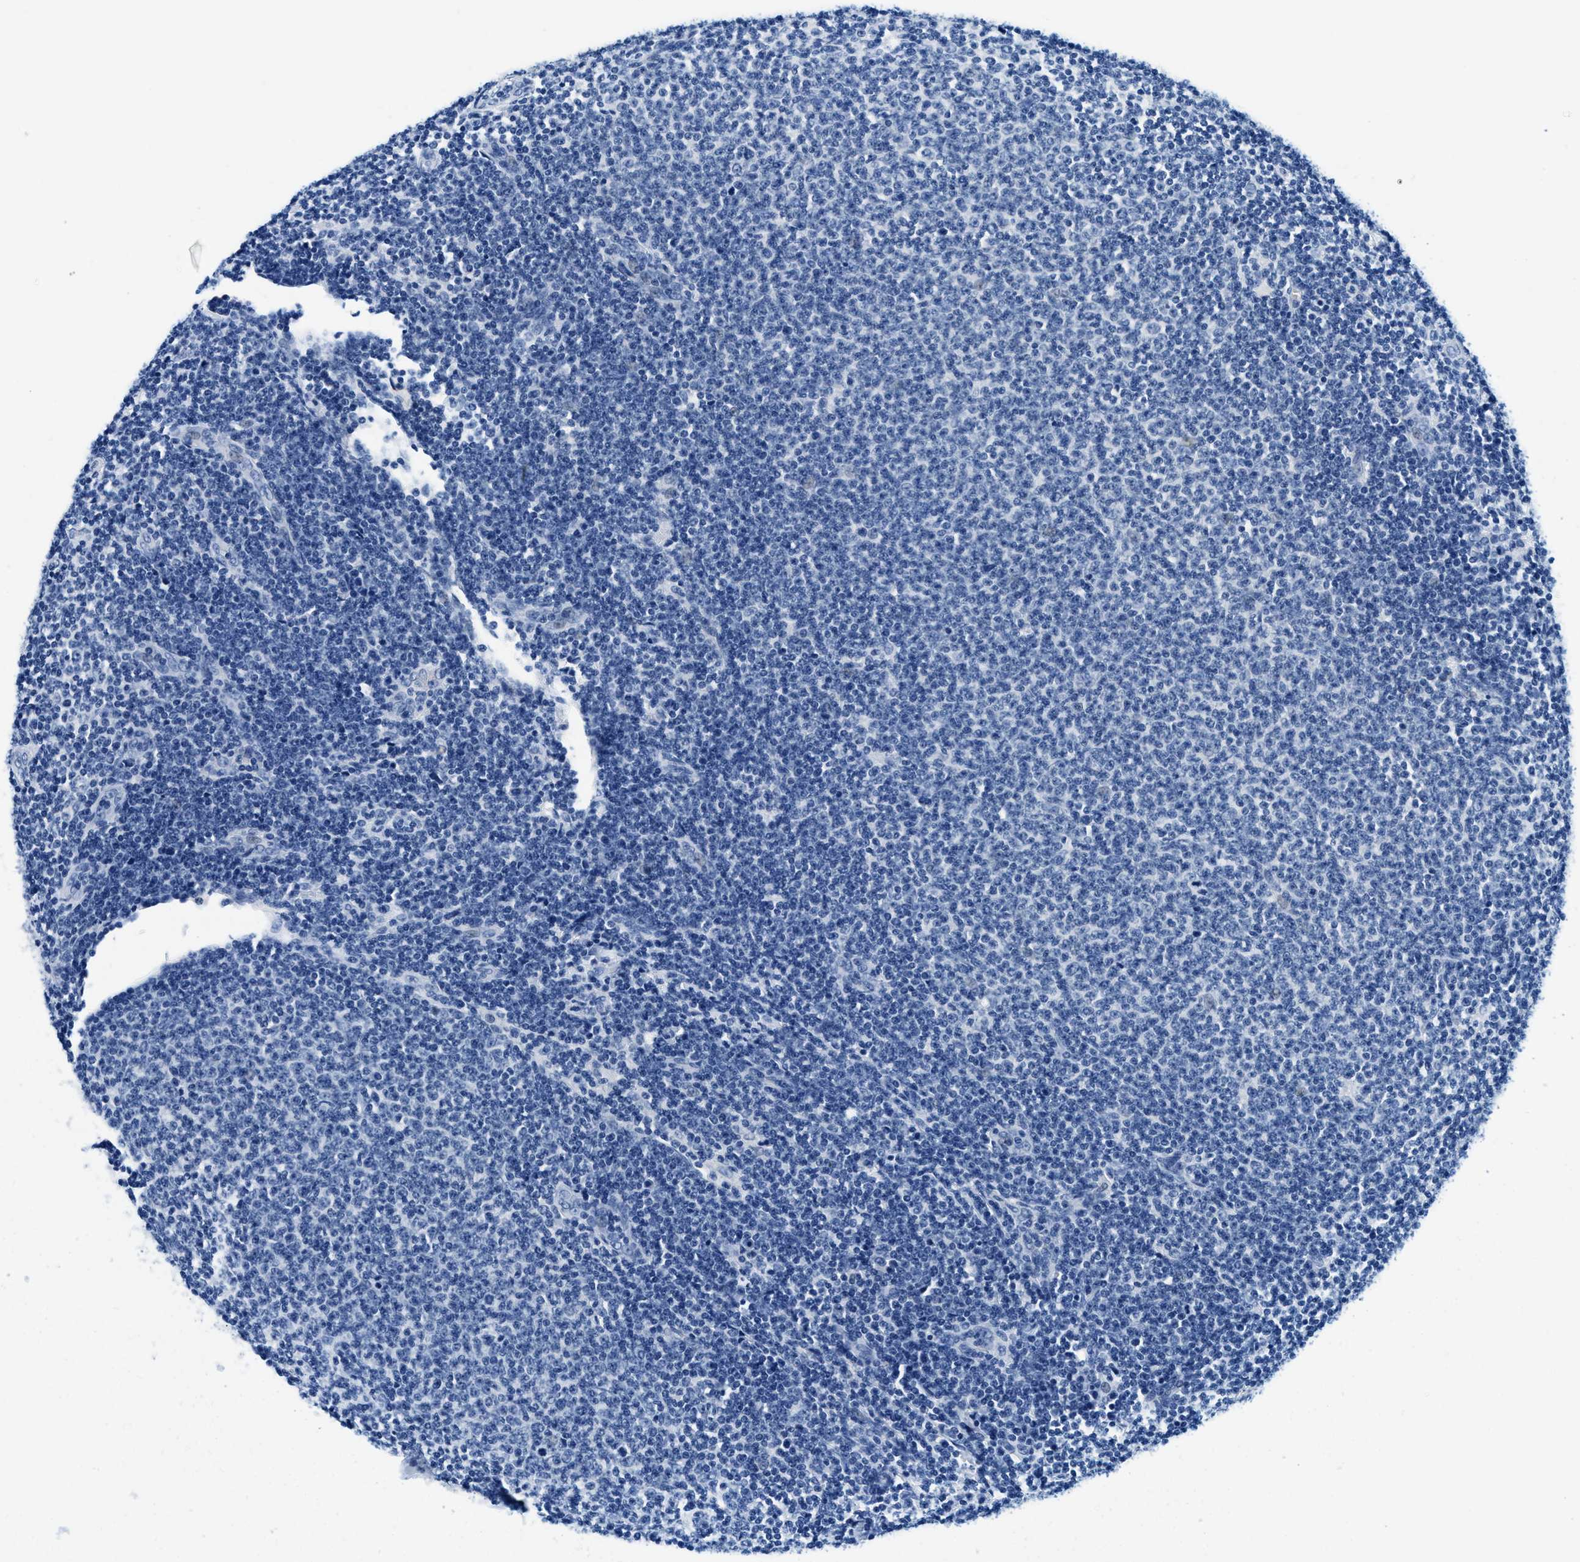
{"staining": {"intensity": "negative", "quantity": "none", "location": "none"}, "tissue": "lymphoma", "cell_type": "Tumor cells", "image_type": "cancer", "snomed": [{"axis": "morphology", "description": "Malignant lymphoma, non-Hodgkin's type, Low grade"}, {"axis": "topography", "description": "Lymph node"}], "caption": "Tumor cells show no significant expression in lymphoma.", "gene": "GSTM3", "patient": {"sex": "male", "age": 66}}